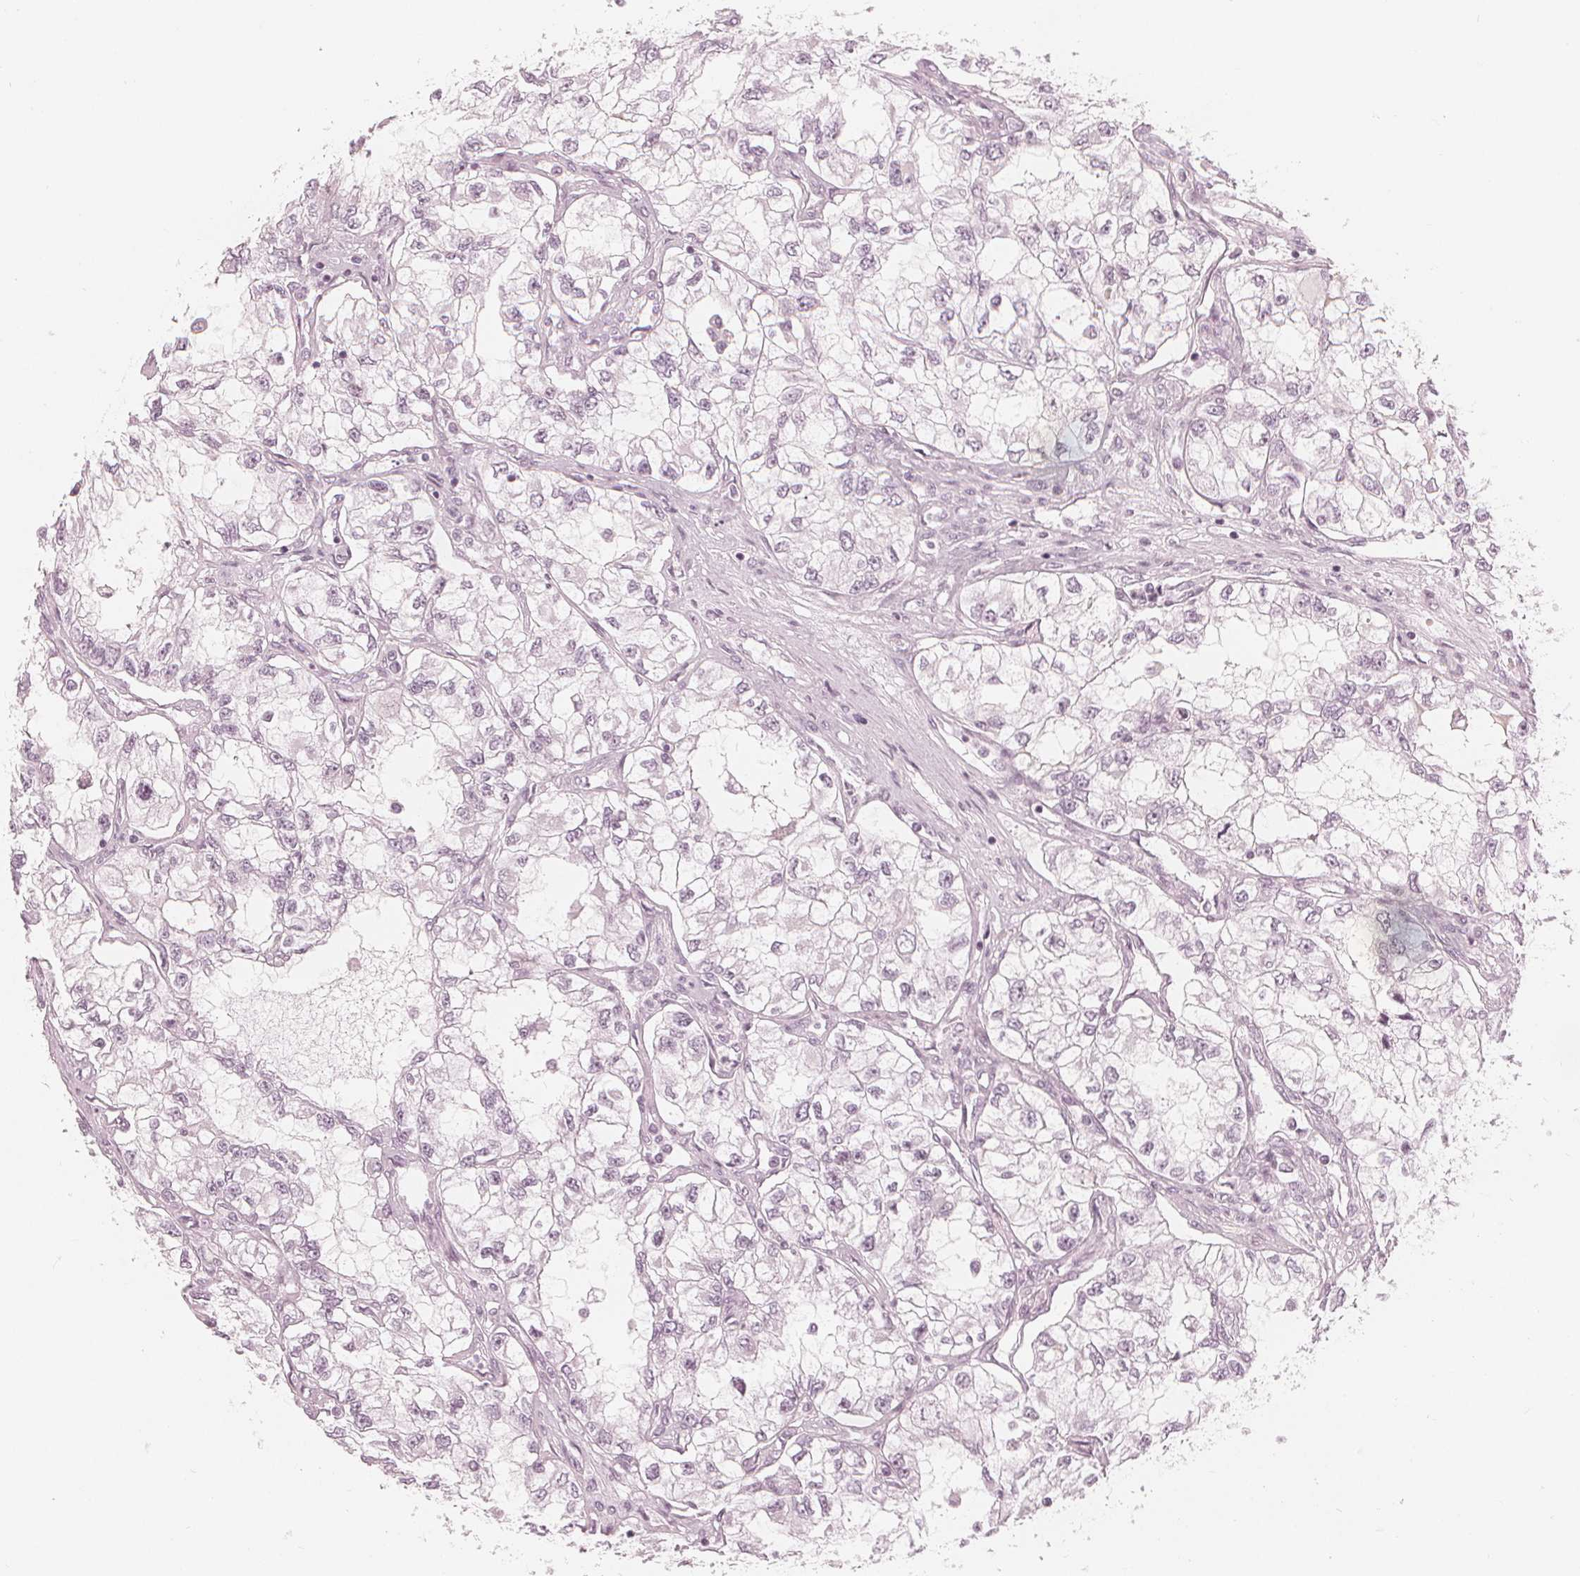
{"staining": {"intensity": "negative", "quantity": "none", "location": "none"}, "tissue": "renal cancer", "cell_type": "Tumor cells", "image_type": "cancer", "snomed": [{"axis": "morphology", "description": "Adenocarcinoma, NOS"}, {"axis": "topography", "description": "Kidney"}], "caption": "Tumor cells are negative for brown protein staining in renal cancer (adenocarcinoma). (DAB (3,3'-diaminobenzidine) immunohistochemistry visualized using brightfield microscopy, high magnification).", "gene": "PAEP", "patient": {"sex": "female", "age": 59}}